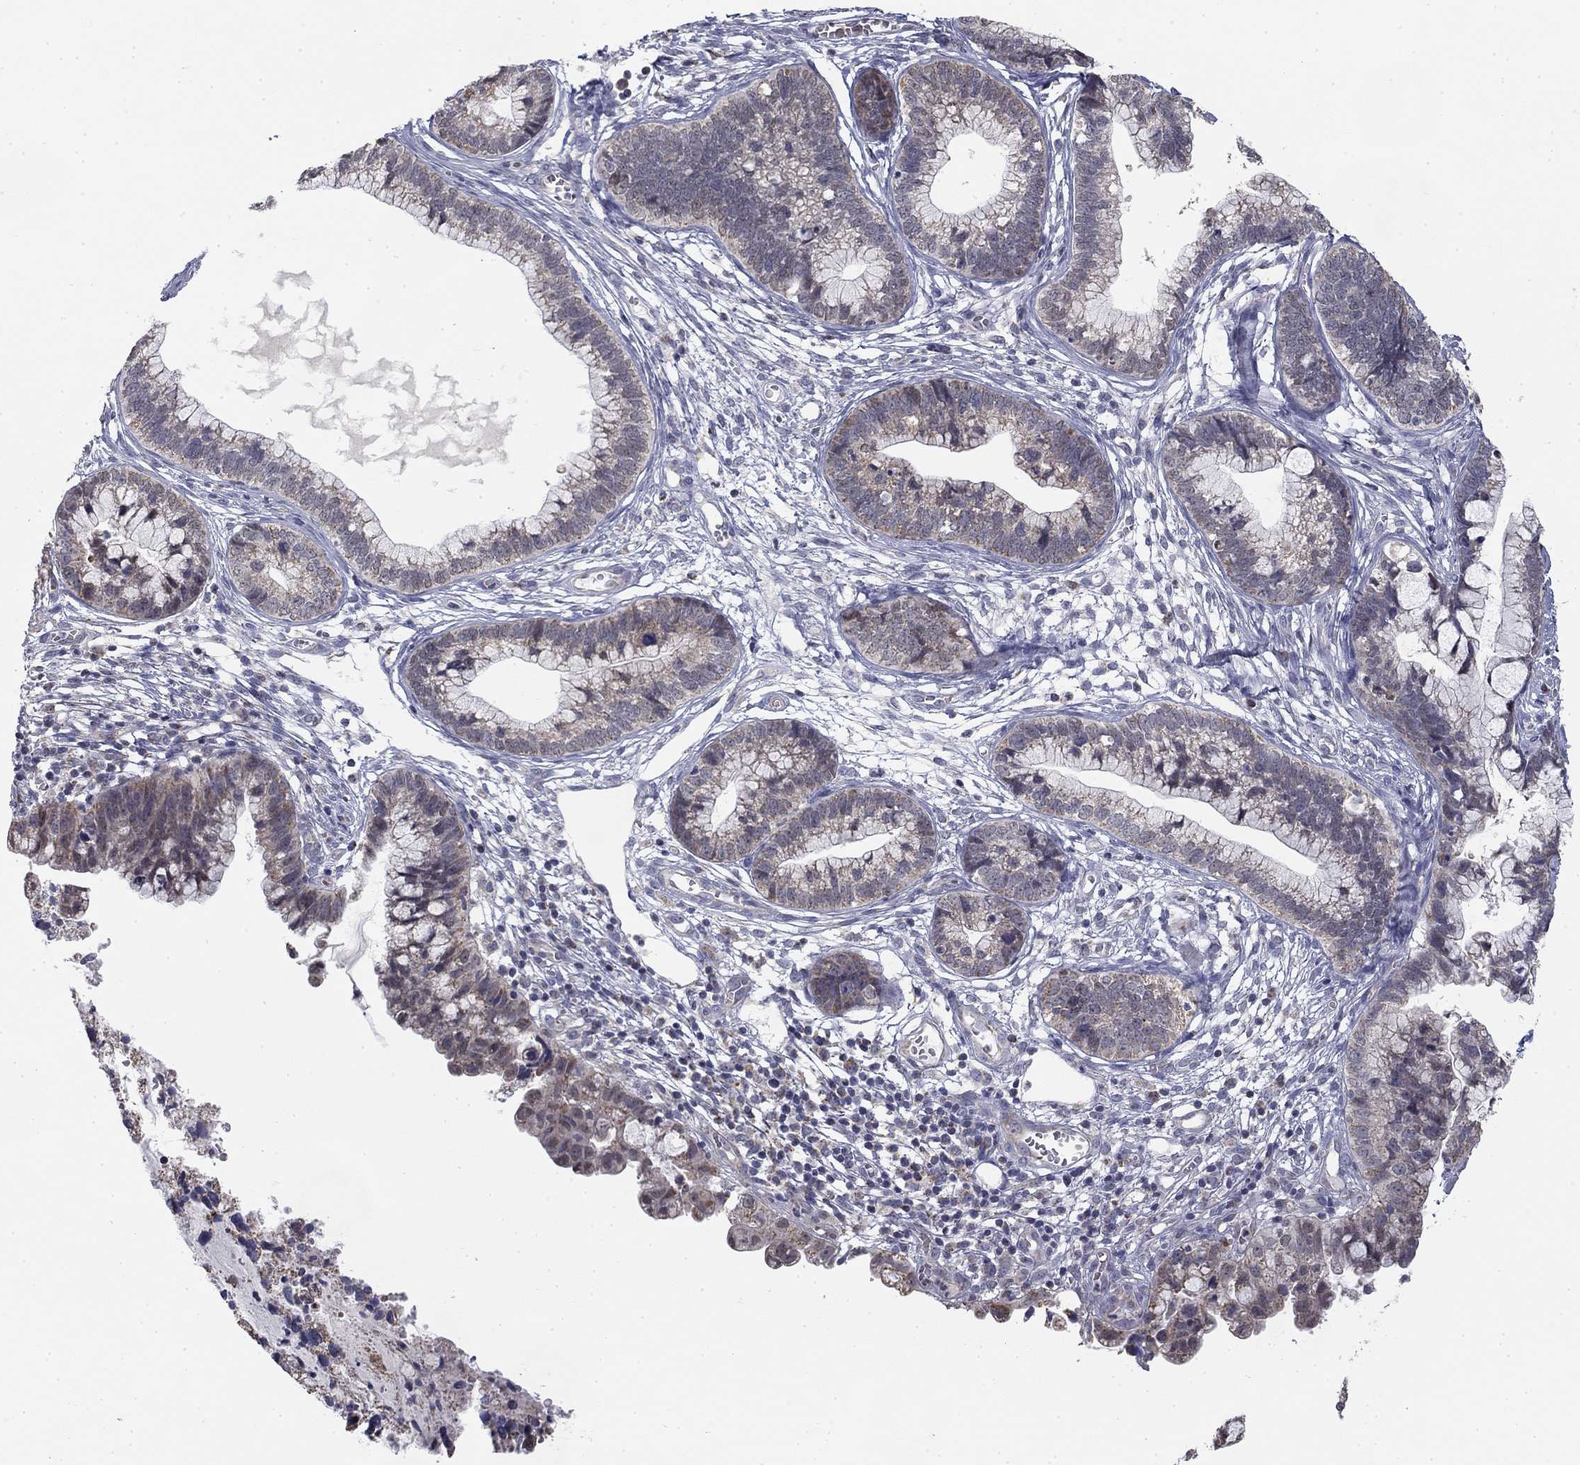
{"staining": {"intensity": "negative", "quantity": "none", "location": "none"}, "tissue": "cervical cancer", "cell_type": "Tumor cells", "image_type": "cancer", "snomed": [{"axis": "morphology", "description": "Adenocarcinoma, NOS"}, {"axis": "topography", "description": "Cervix"}], "caption": "Immunohistochemistry (IHC) image of neoplastic tissue: human cervical cancer stained with DAB reveals no significant protein positivity in tumor cells.", "gene": "SLC2A9", "patient": {"sex": "female", "age": 44}}